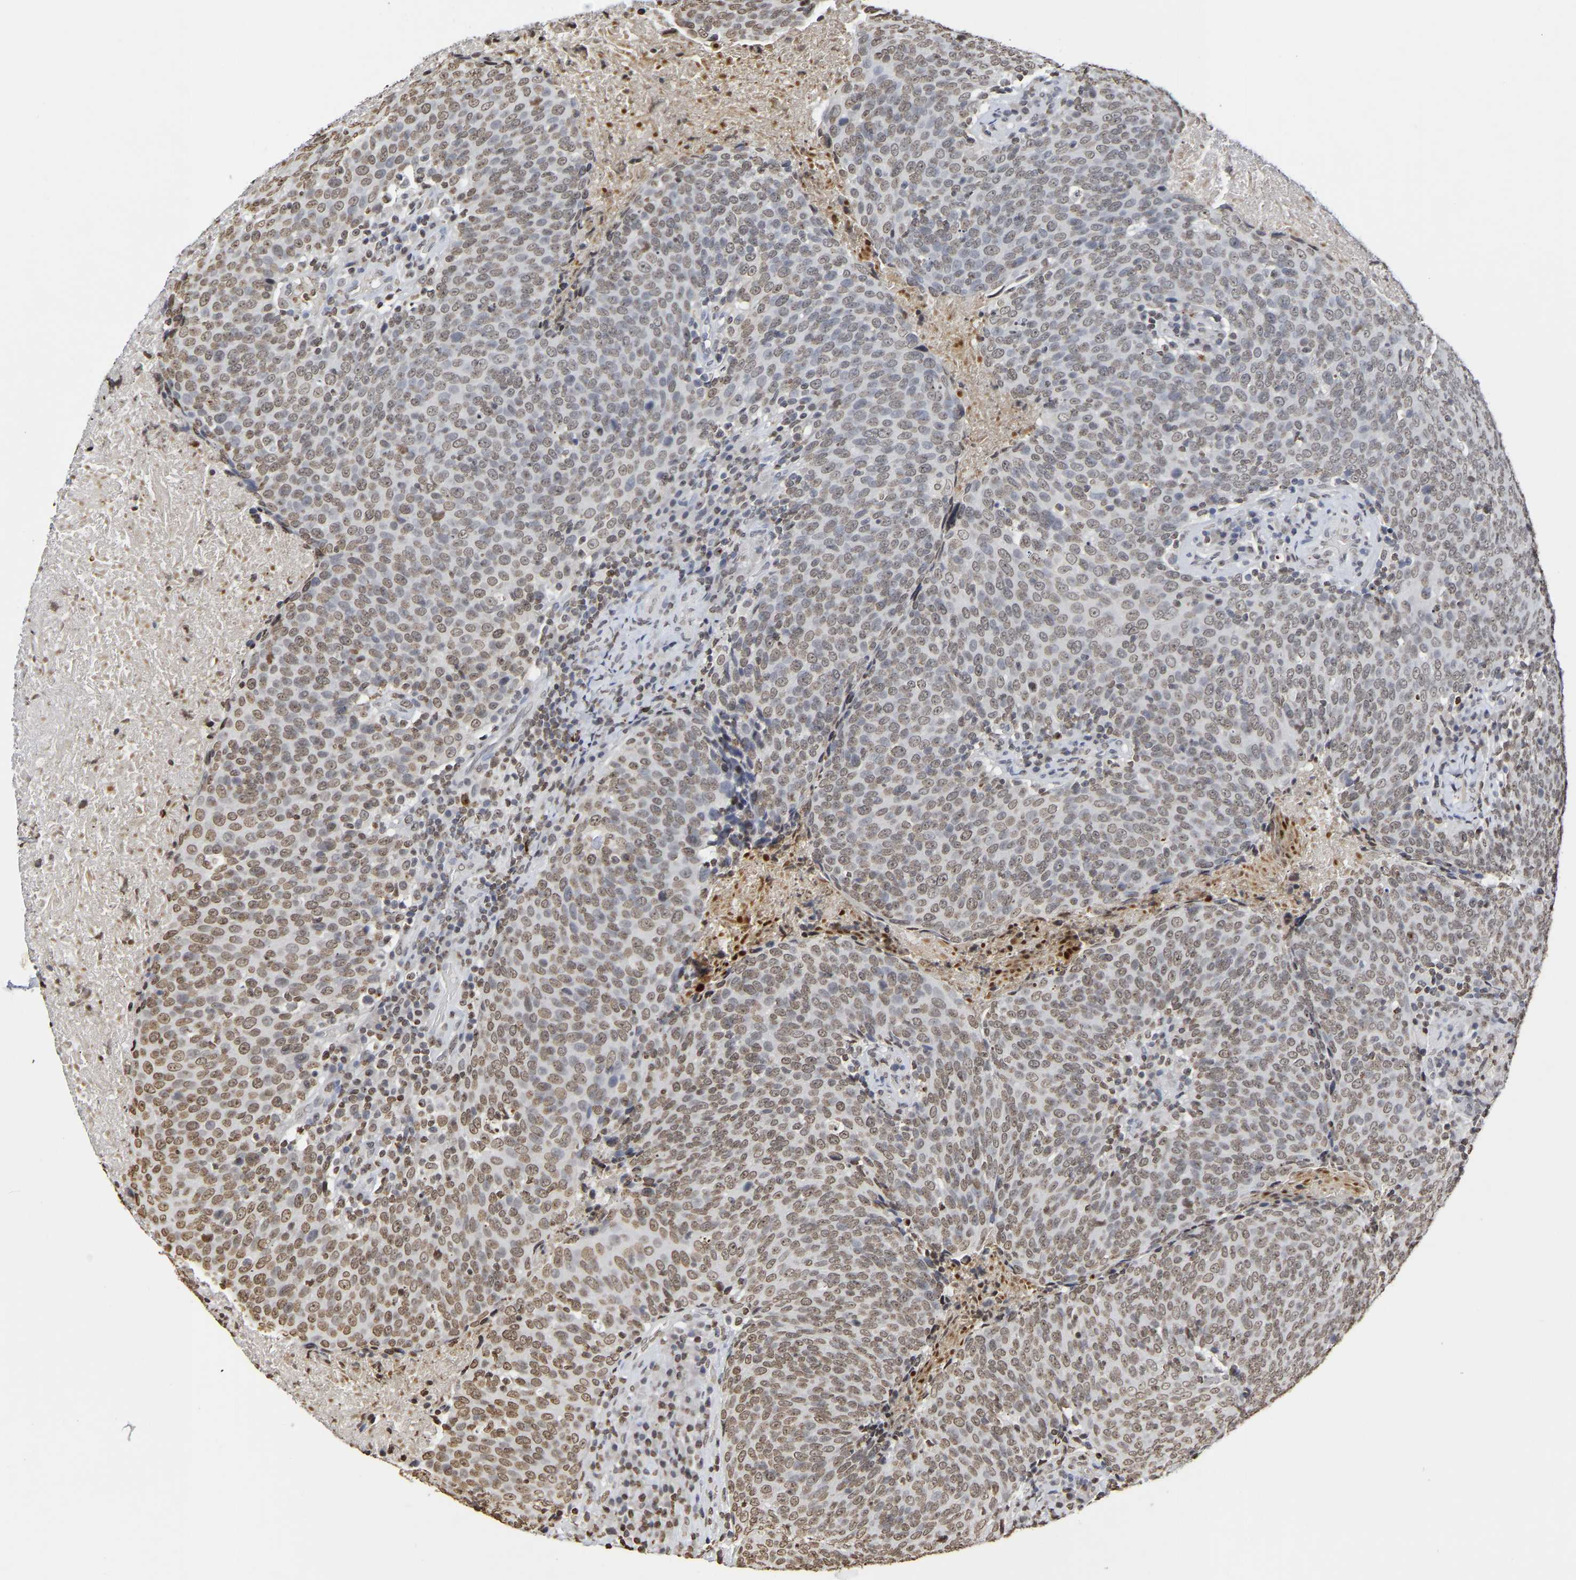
{"staining": {"intensity": "moderate", "quantity": ">75%", "location": "nuclear"}, "tissue": "head and neck cancer", "cell_type": "Tumor cells", "image_type": "cancer", "snomed": [{"axis": "morphology", "description": "Squamous cell carcinoma, NOS"}, {"axis": "morphology", "description": "Squamous cell carcinoma, metastatic, NOS"}, {"axis": "topography", "description": "Lymph node"}, {"axis": "topography", "description": "Head-Neck"}], "caption": "Head and neck cancer stained for a protein reveals moderate nuclear positivity in tumor cells.", "gene": "ATF4", "patient": {"sex": "male", "age": 62}}